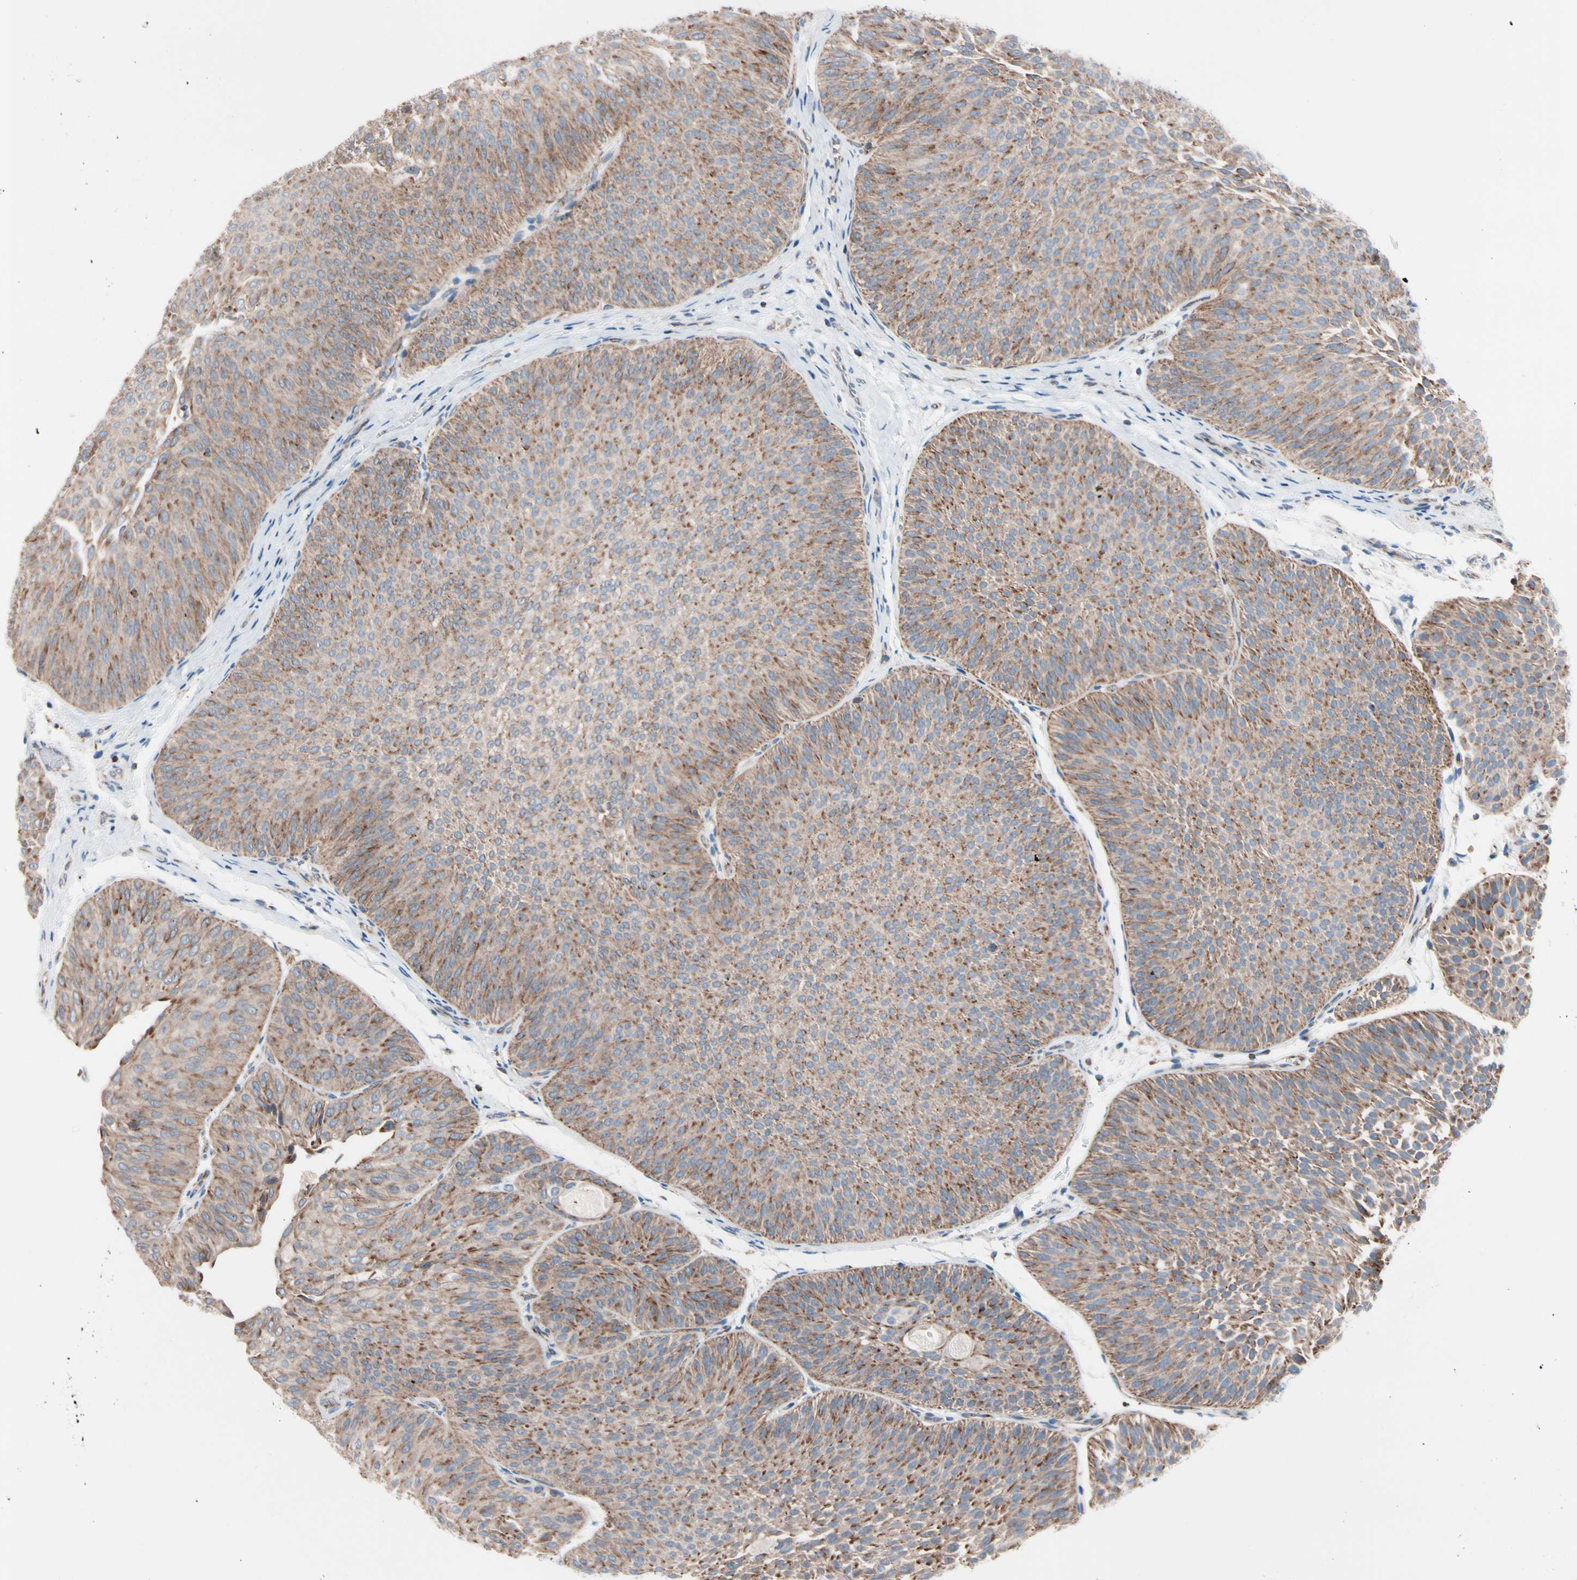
{"staining": {"intensity": "moderate", "quantity": ">75%", "location": "cytoplasmic/membranous"}, "tissue": "urothelial cancer", "cell_type": "Tumor cells", "image_type": "cancer", "snomed": [{"axis": "morphology", "description": "Urothelial carcinoma, Low grade"}, {"axis": "topography", "description": "Urinary bladder"}], "caption": "Protein expression analysis of human low-grade urothelial carcinoma reveals moderate cytoplasmic/membranous staining in about >75% of tumor cells. The staining was performed using DAB (3,3'-diaminobenzidine) to visualize the protein expression in brown, while the nuclei were stained in blue with hematoxylin (Magnification: 20x).", "gene": "HK1", "patient": {"sex": "female", "age": 60}}